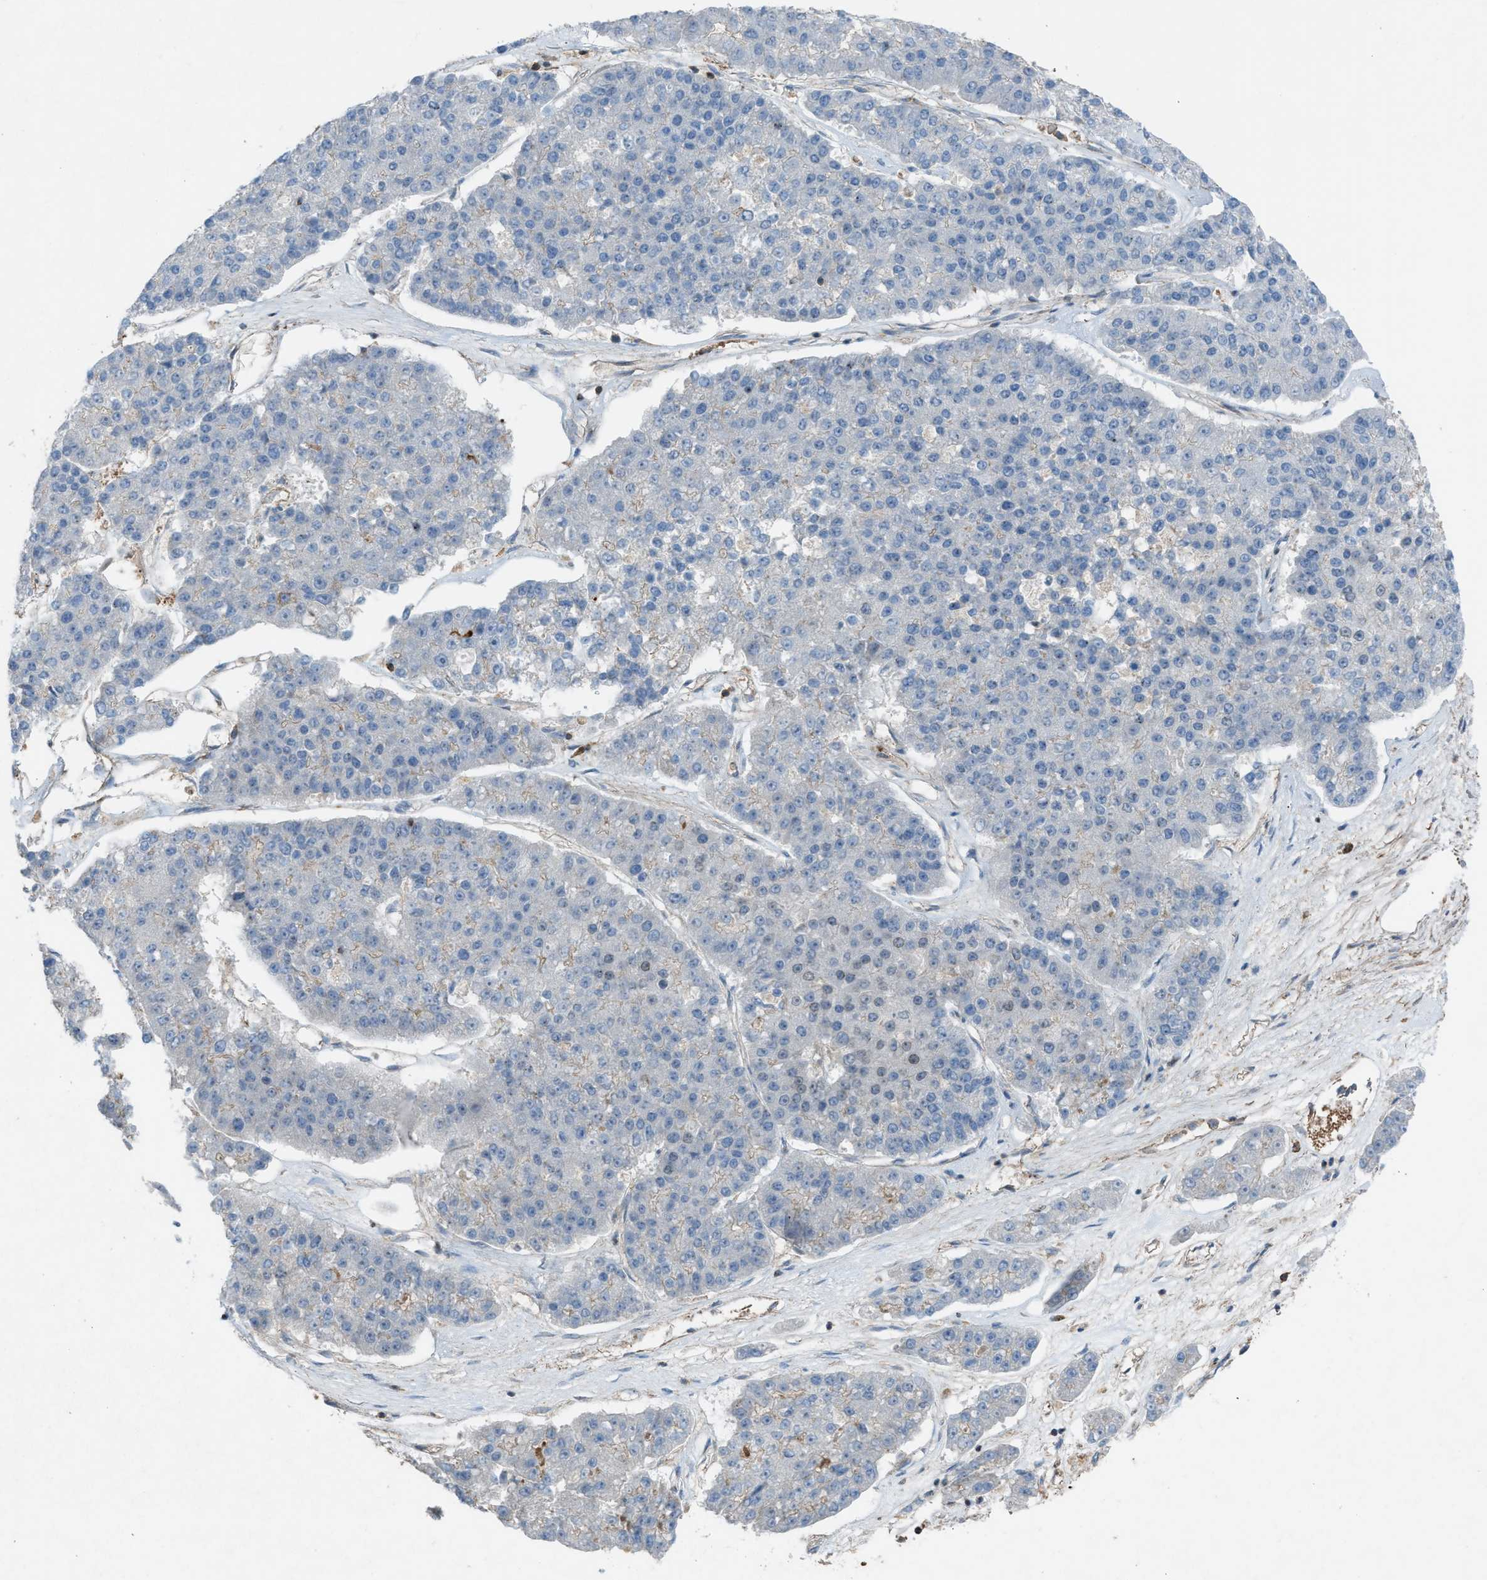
{"staining": {"intensity": "negative", "quantity": "none", "location": "none"}, "tissue": "pancreatic cancer", "cell_type": "Tumor cells", "image_type": "cancer", "snomed": [{"axis": "morphology", "description": "Adenocarcinoma, NOS"}, {"axis": "topography", "description": "Pancreas"}], "caption": "Immunohistochemical staining of human pancreatic adenocarcinoma shows no significant staining in tumor cells. (DAB immunohistochemistry visualized using brightfield microscopy, high magnification).", "gene": "NCK2", "patient": {"sex": "male", "age": 50}}